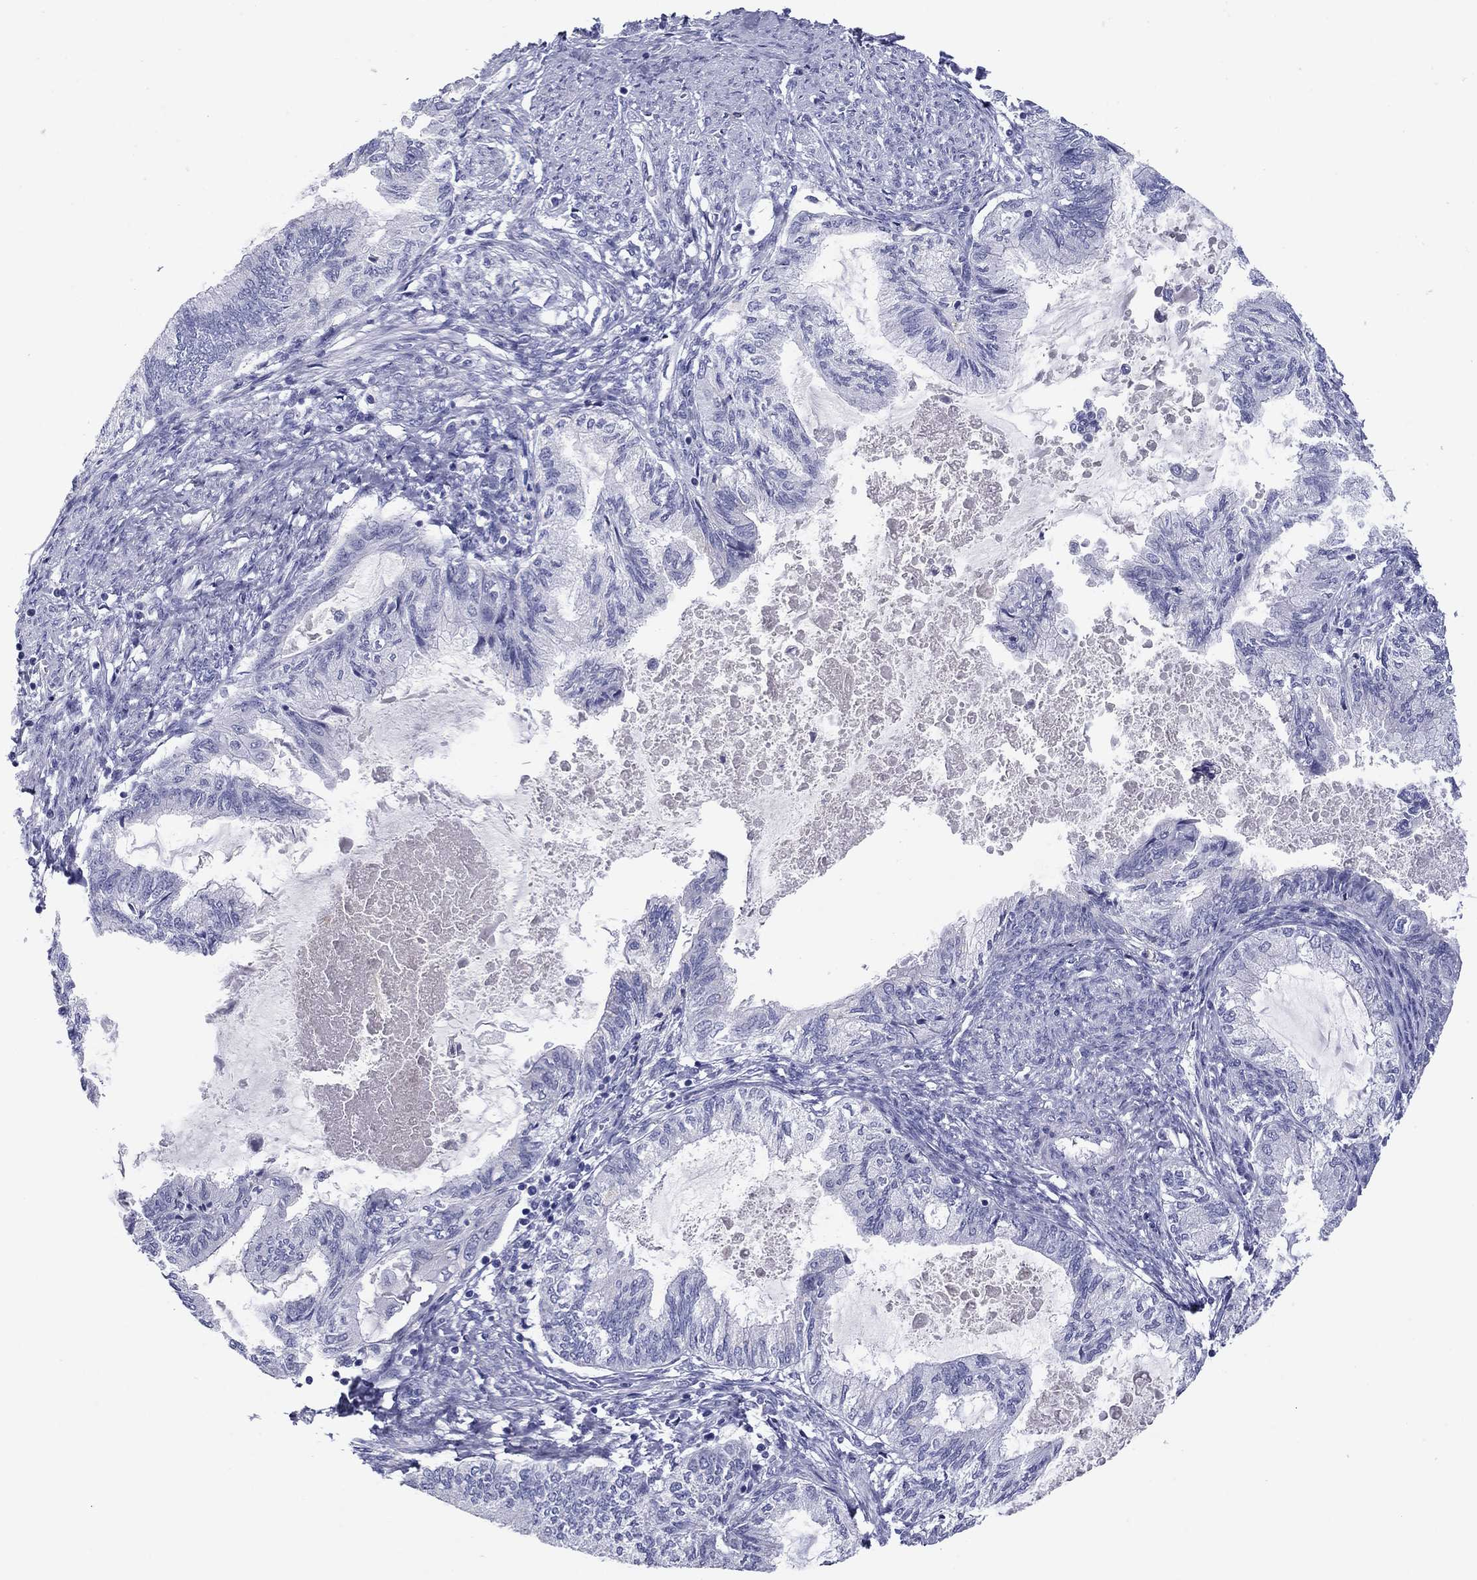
{"staining": {"intensity": "negative", "quantity": "none", "location": "none"}, "tissue": "endometrial cancer", "cell_type": "Tumor cells", "image_type": "cancer", "snomed": [{"axis": "morphology", "description": "Adenocarcinoma, NOS"}, {"axis": "topography", "description": "Endometrium"}], "caption": "A high-resolution histopathology image shows immunohistochemistry staining of endometrial cancer (adenocarcinoma), which exhibits no significant positivity in tumor cells.", "gene": "TCFL5", "patient": {"sex": "female", "age": 86}}